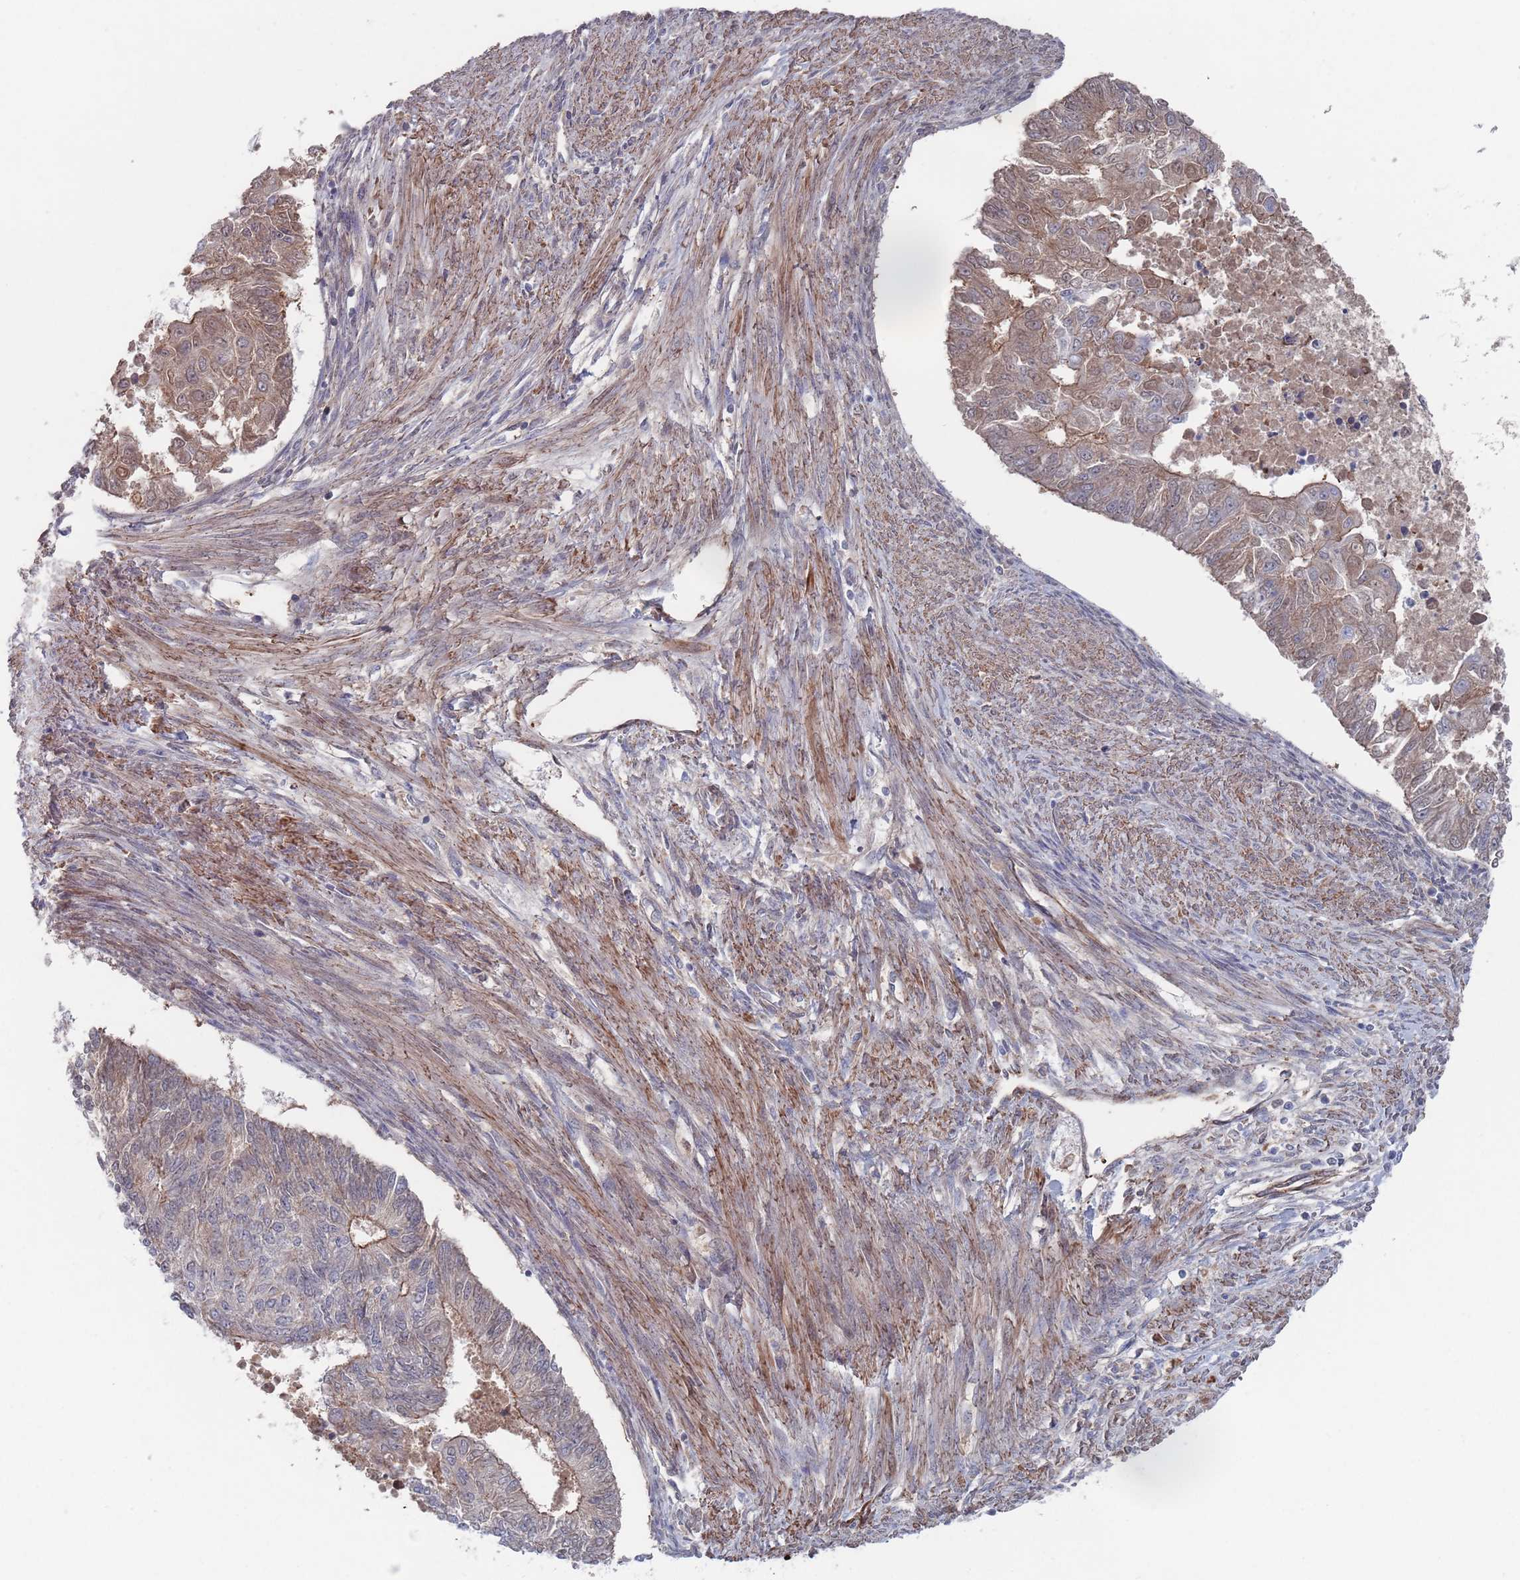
{"staining": {"intensity": "weak", "quantity": "25%-75%", "location": "cytoplasmic/membranous"}, "tissue": "endometrial cancer", "cell_type": "Tumor cells", "image_type": "cancer", "snomed": [{"axis": "morphology", "description": "Adenocarcinoma, NOS"}, {"axis": "topography", "description": "Endometrium"}], "caption": "Immunohistochemical staining of endometrial cancer displays low levels of weak cytoplasmic/membranous protein expression in about 25%-75% of tumor cells.", "gene": "PLEKHA4", "patient": {"sex": "female", "age": 32}}